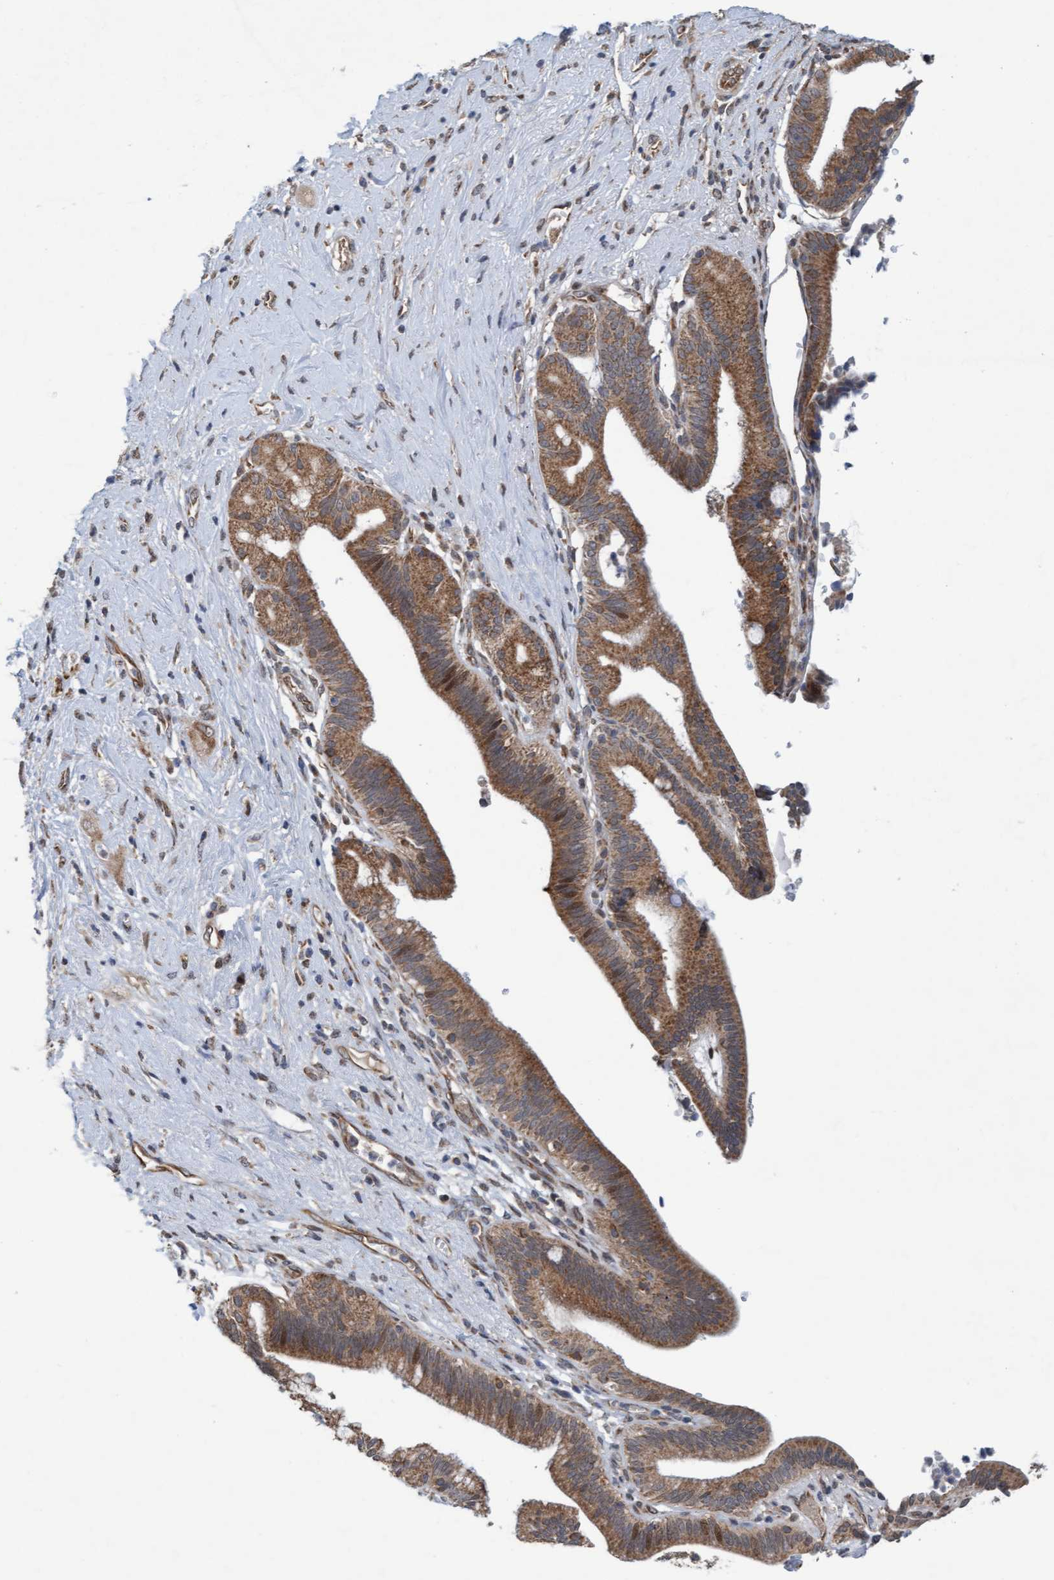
{"staining": {"intensity": "moderate", "quantity": ">75%", "location": "cytoplasmic/membranous"}, "tissue": "pancreatic cancer", "cell_type": "Tumor cells", "image_type": "cancer", "snomed": [{"axis": "morphology", "description": "Adenocarcinoma, NOS"}, {"axis": "topography", "description": "Pancreas"}], "caption": "A brown stain labels moderate cytoplasmic/membranous positivity of a protein in pancreatic cancer (adenocarcinoma) tumor cells.", "gene": "ZNF566", "patient": {"sex": "male", "age": 59}}